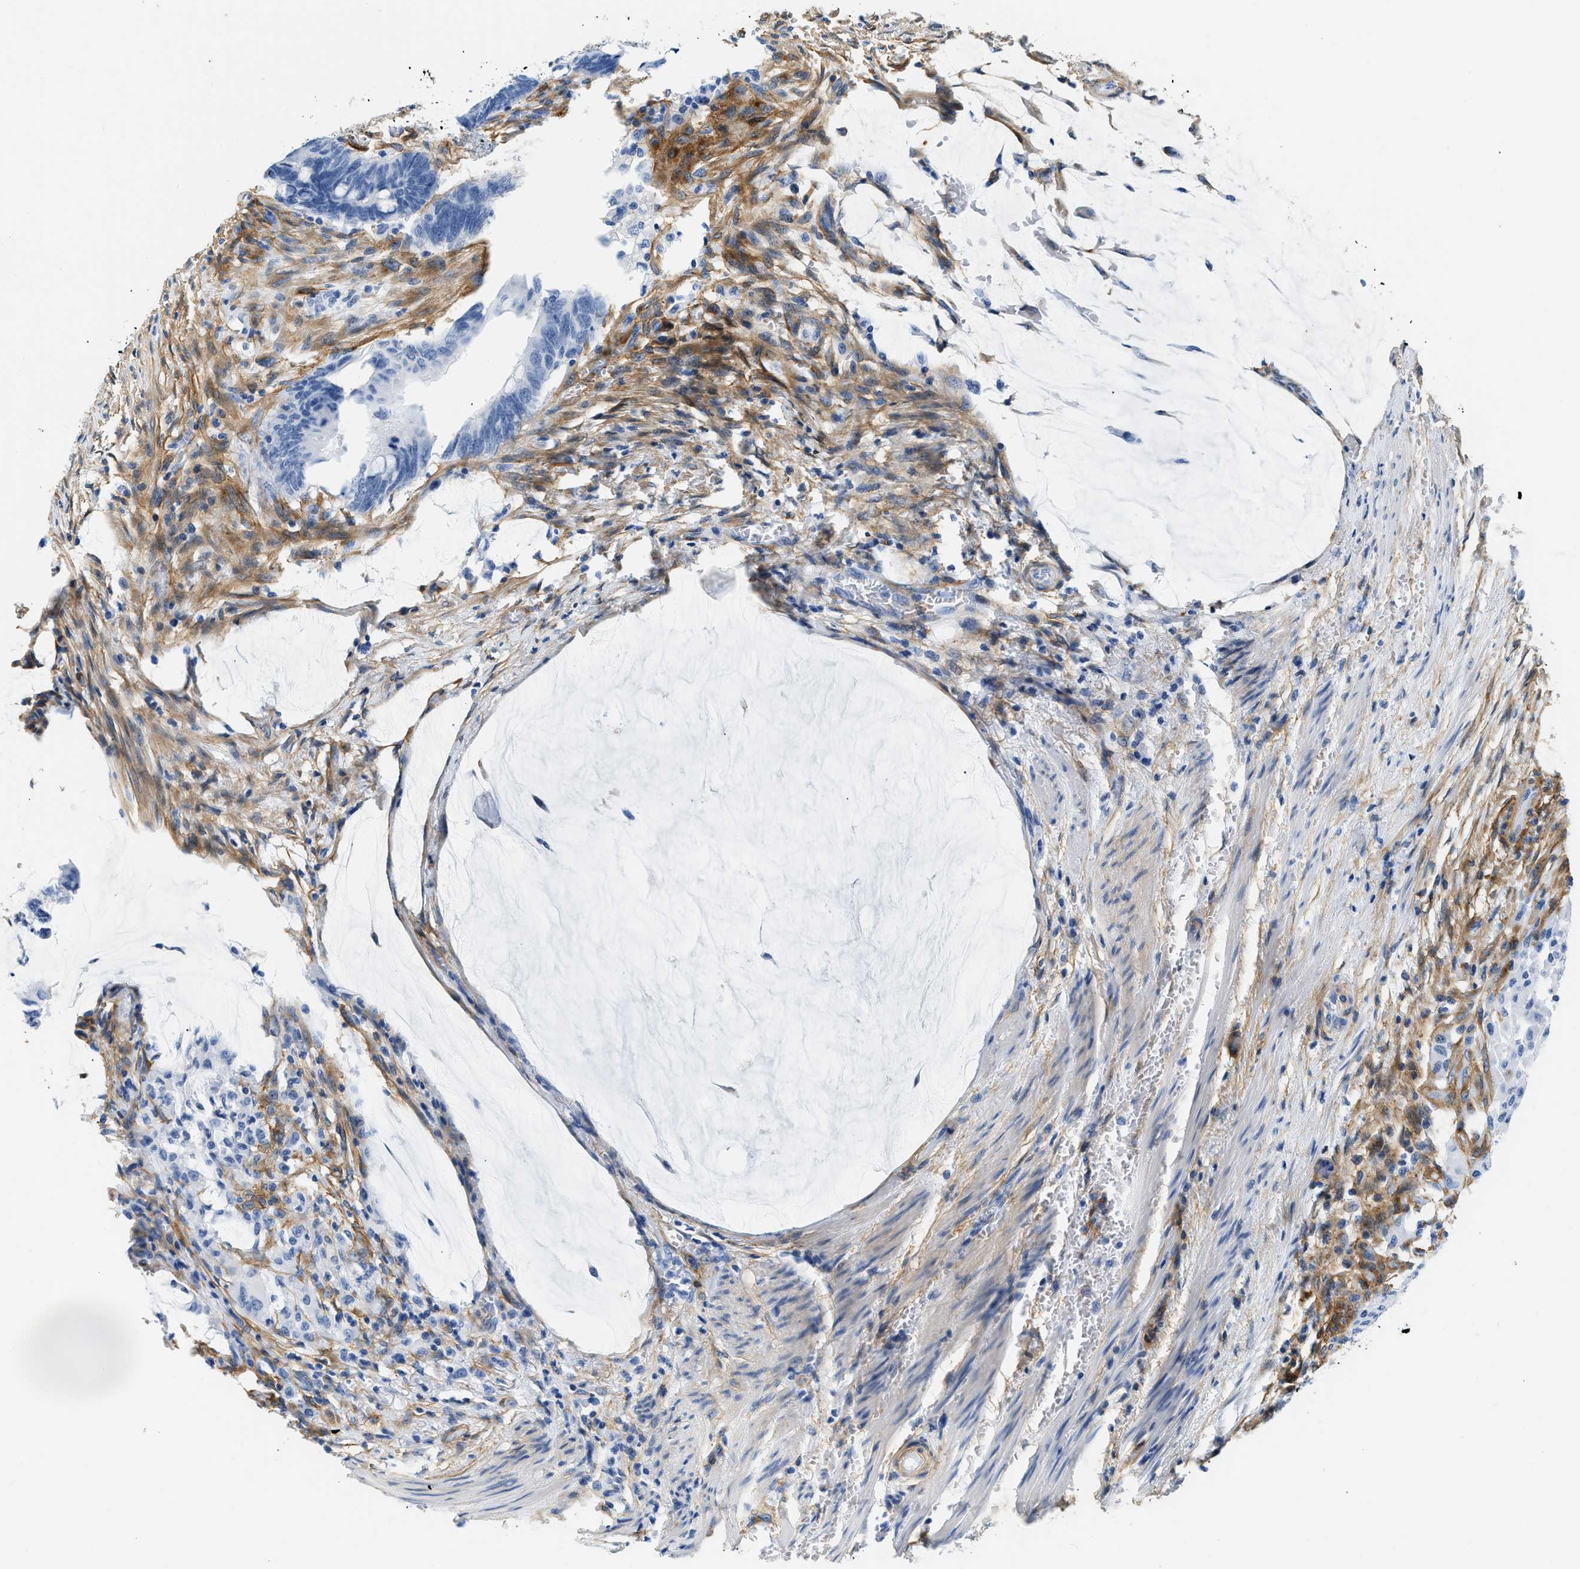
{"staining": {"intensity": "negative", "quantity": "none", "location": "none"}, "tissue": "colorectal cancer", "cell_type": "Tumor cells", "image_type": "cancer", "snomed": [{"axis": "morphology", "description": "Normal tissue, NOS"}, {"axis": "morphology", "description": "Adenocarcinoma, NOS"}, {"axis": "topography", "description": "Rectum"}, {"axis": "topography", "description": "Peripheral nerve tissue"}], "caption": "This image is of colorectal adenocarcinoma stained with IHC to label a protein in brown with the nuclei are counter-stained blue. There is no positivity in tumor cells.", "gene": "PDGFRB", "patient": {"sex": "male", "age": 92}}